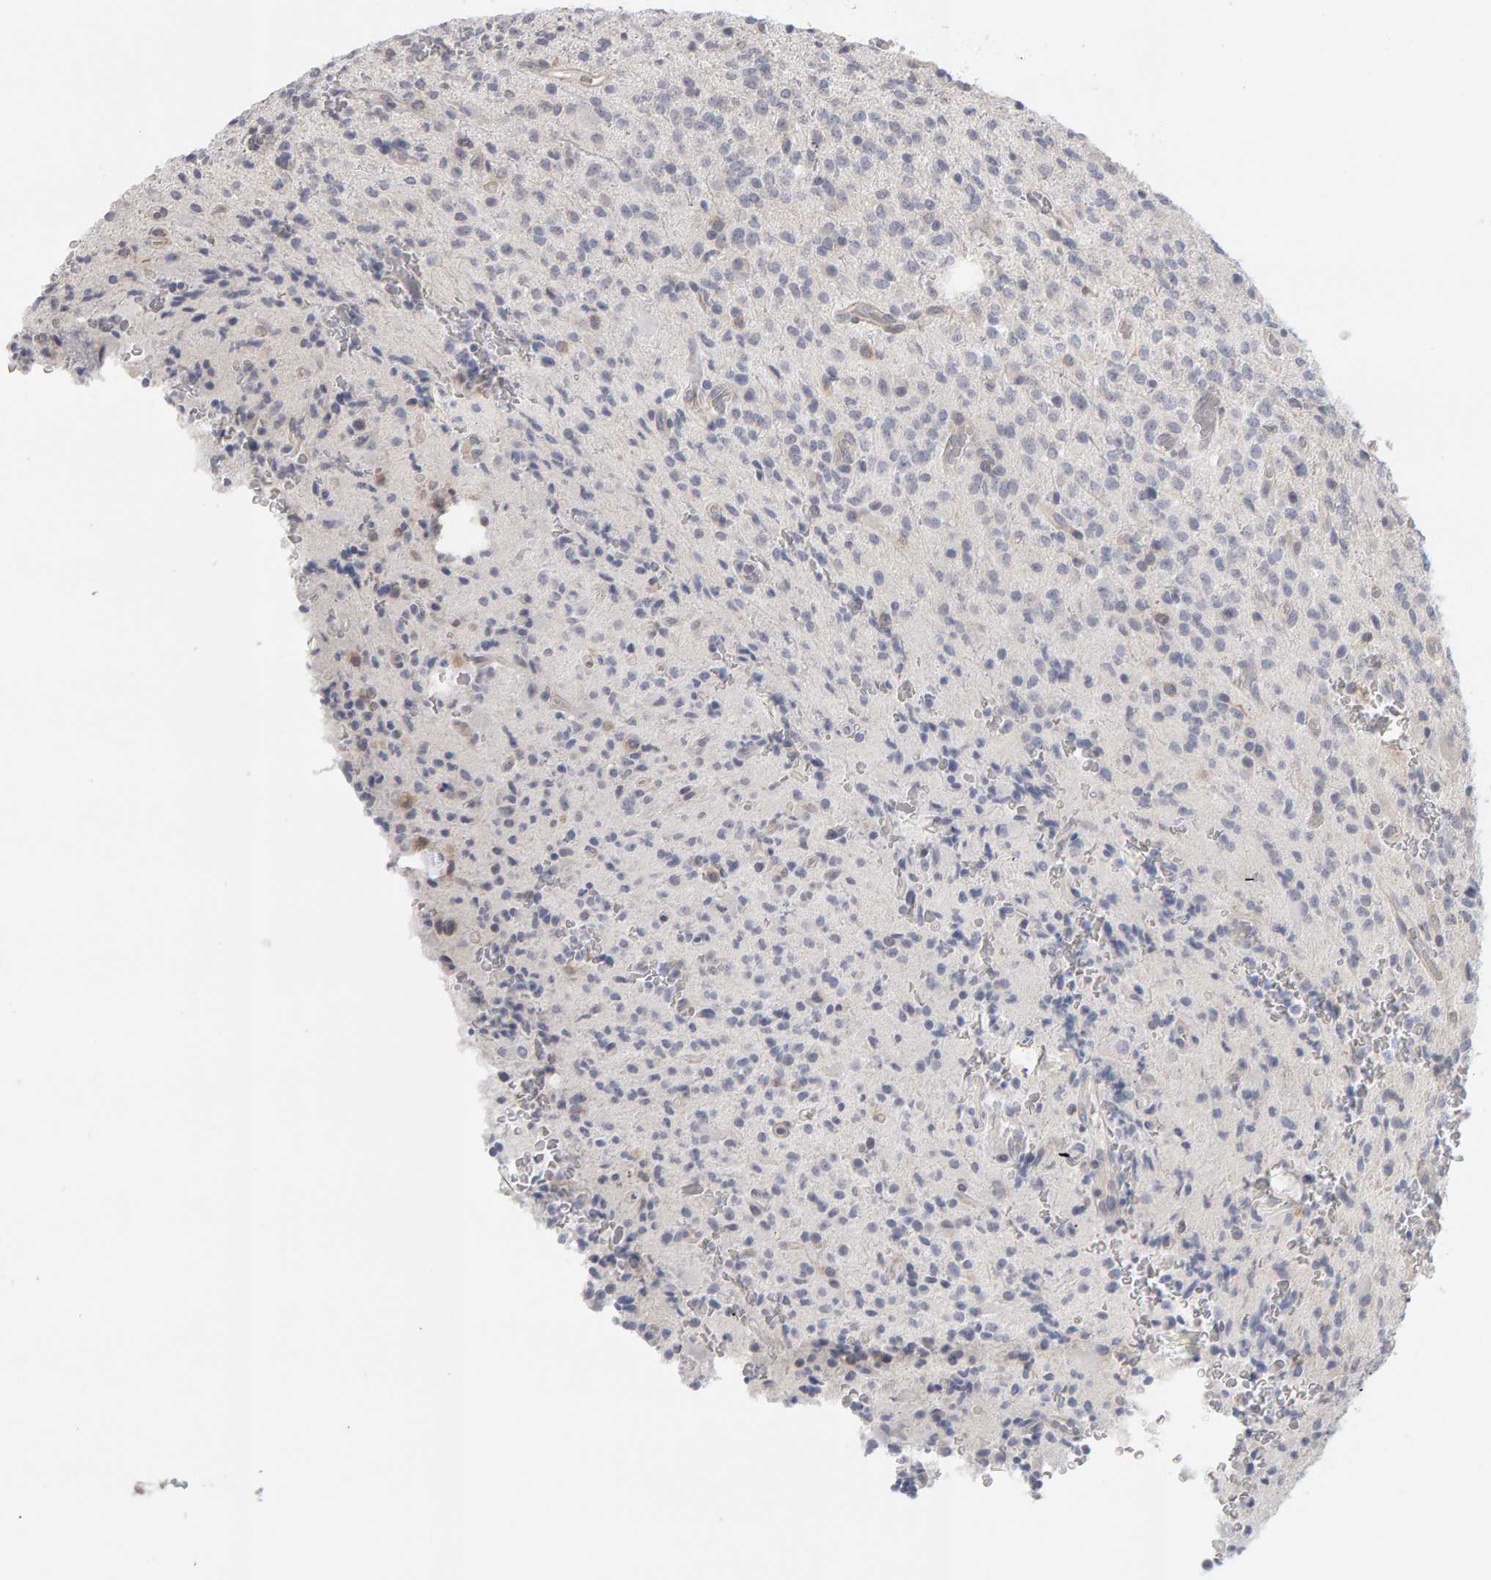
{"staining": {"intensity": "negative", "quantity": "none", "location": "none"}, "tissue": "glioma", "cell_type": "Tumor cells", "image_type": "cancer", "snomed": [{"axis": "morphology", "description": "Glioma, malignant, High grade"}, {"axis": "topography", "description": "Brain"}], "caption": "A histopathology image of malignant high-grade glioma stained for a protein exhibits no brown staining in tumor cells. The staining is performed using DAB (3,3'-diaminobenzidine) brown chromogen with nuclei counter-stained in using hematoxylin.", "gene": "MSRA", "patient": {"sex": "male", "age": 34}}